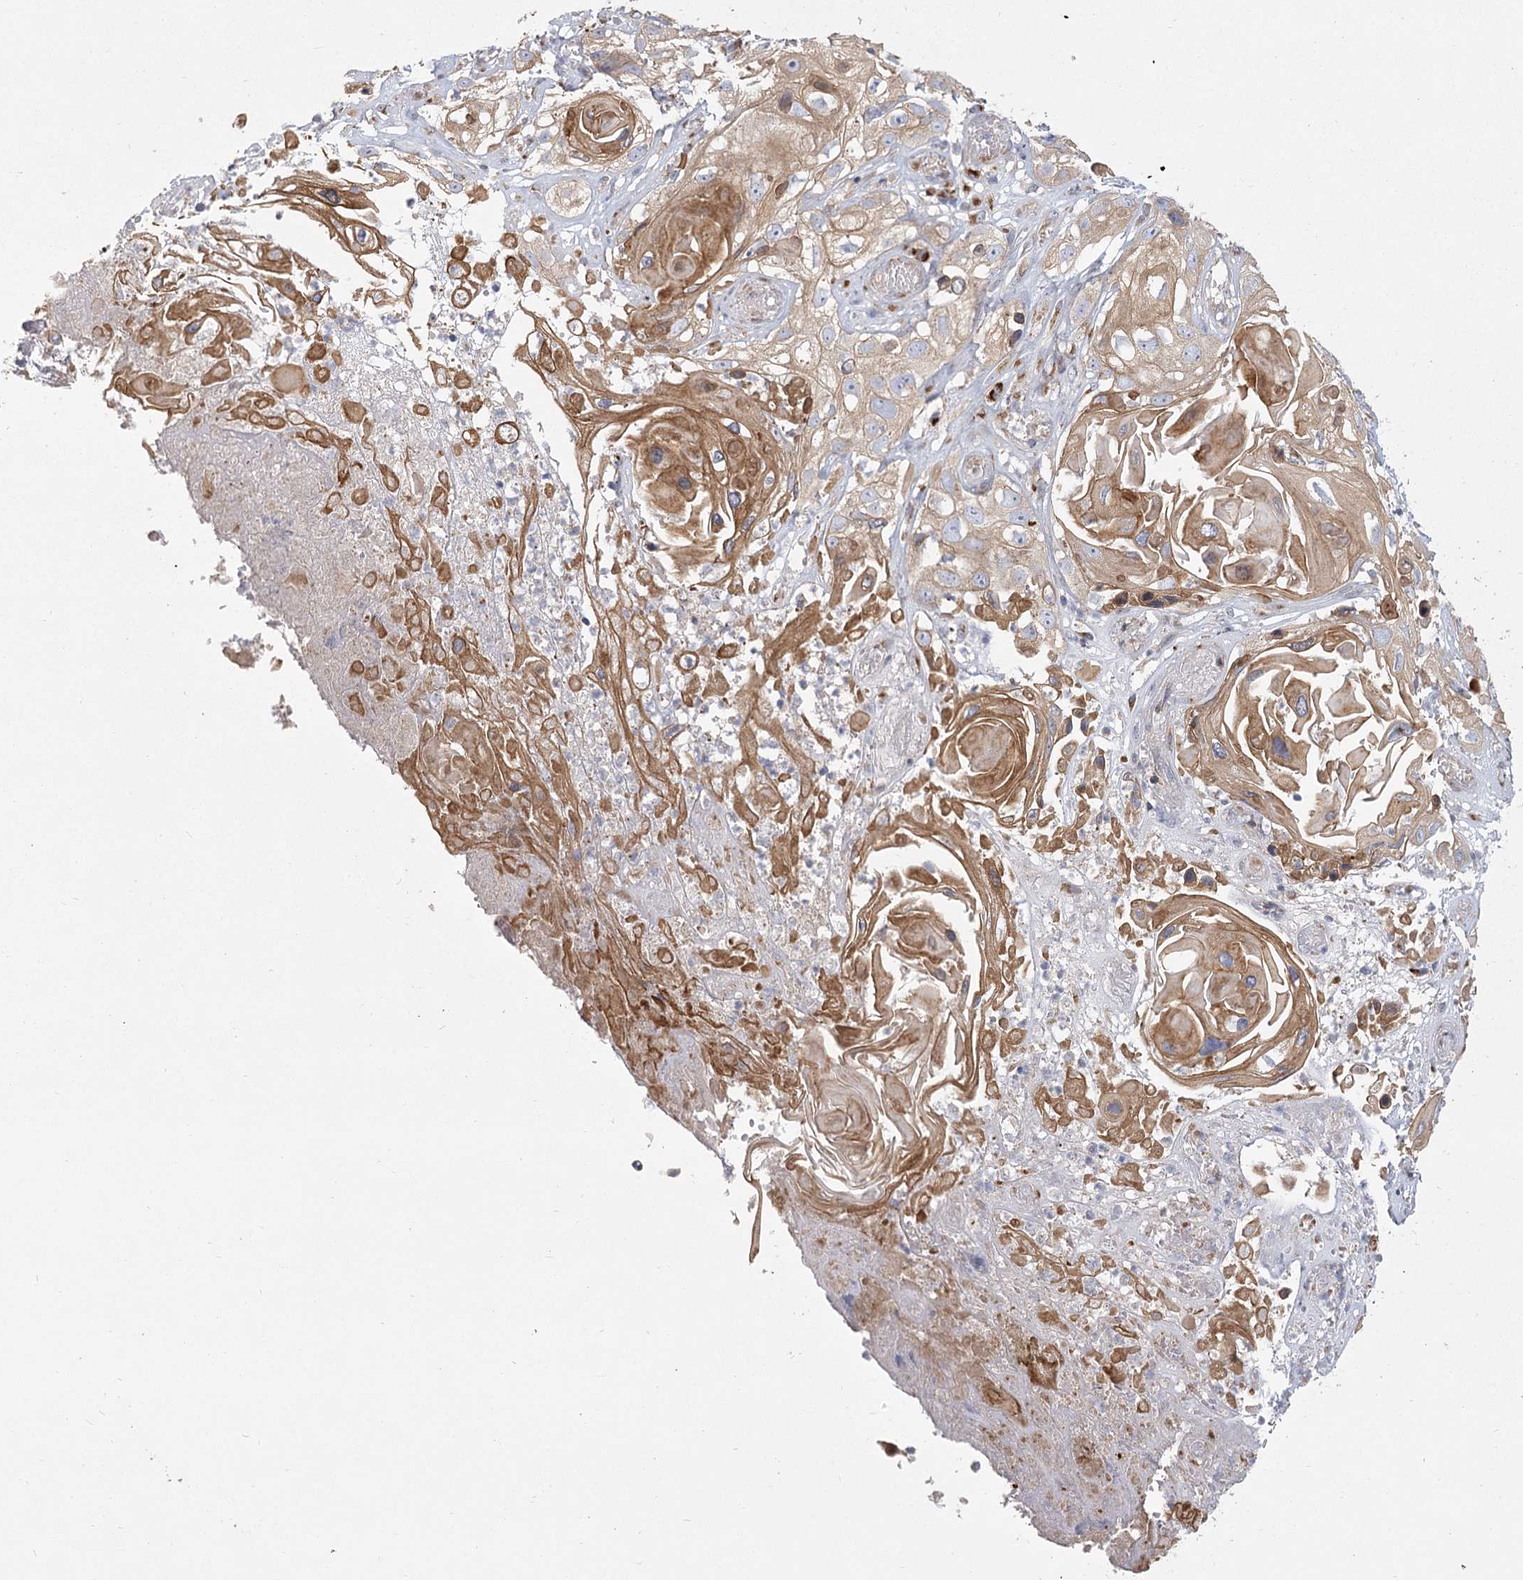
{"staining": {"intensity": "negative", "quantity": "none", "location": "none"}, "tissue": "skin cancer", "cell_type": "Tumor cells", "image_type": "cancer", "snomed": [{"axis": "morphology", "description": "Squamous cell carcinoma, NOS"}, {"axis": "topography", "description": "Skin"}], "caption": "This is a histopathology image of immunohistochemistry (IHC) staining of squamous cell carcinoma (skin), which shows no expression in tumor cells.", "gene": "CNTLN", "patient": {"sex": "male", "age": 55}}